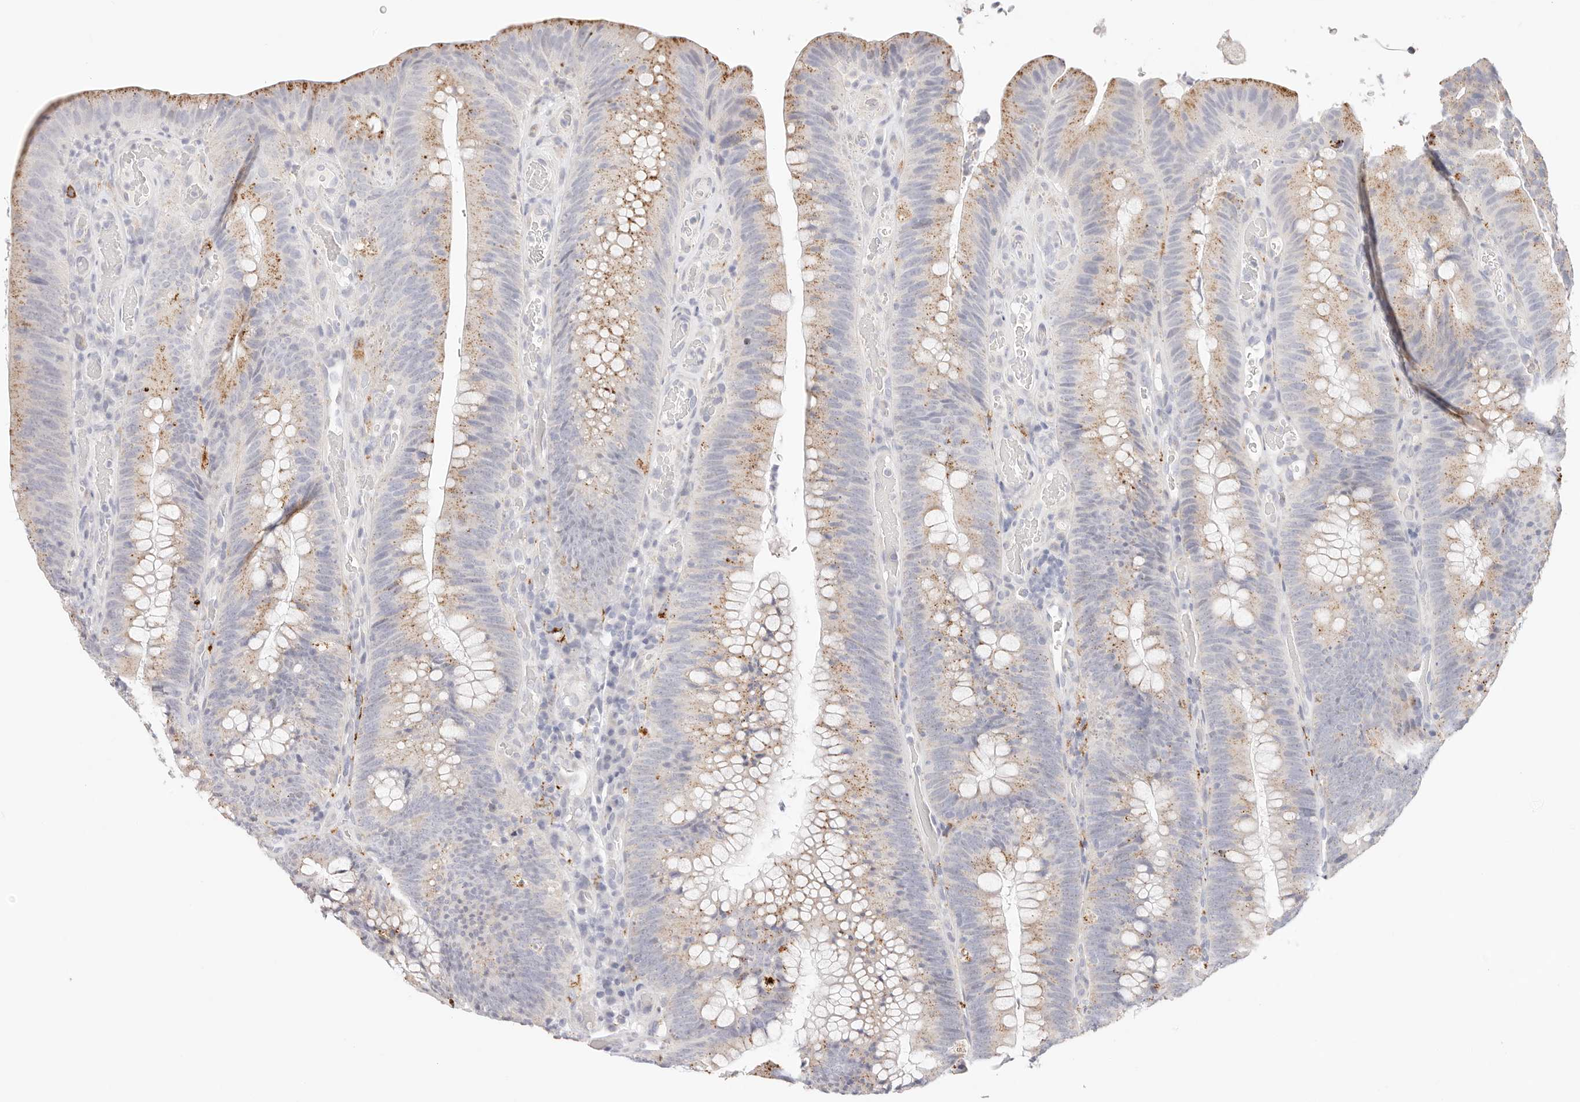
{"staining": {"intensity": "moderate", "quantity": "25%-75%", "location": "cytoplasmic/membranous"}, "tissue": "colorectal cancer", "cell_type": "Tumor cells", "image_type": "cancer", "snomed": [{"axis": "morphology", "description": "Normal tissue, NOS"}, {"axis": "topography", "description": "Colon"}], "caption": "Colorectal cancer stained with a protein marker exhibits moderate staining in tumor cells.", "gene": "STKLD1", "patient": {"sex": "female", "age": 82}}